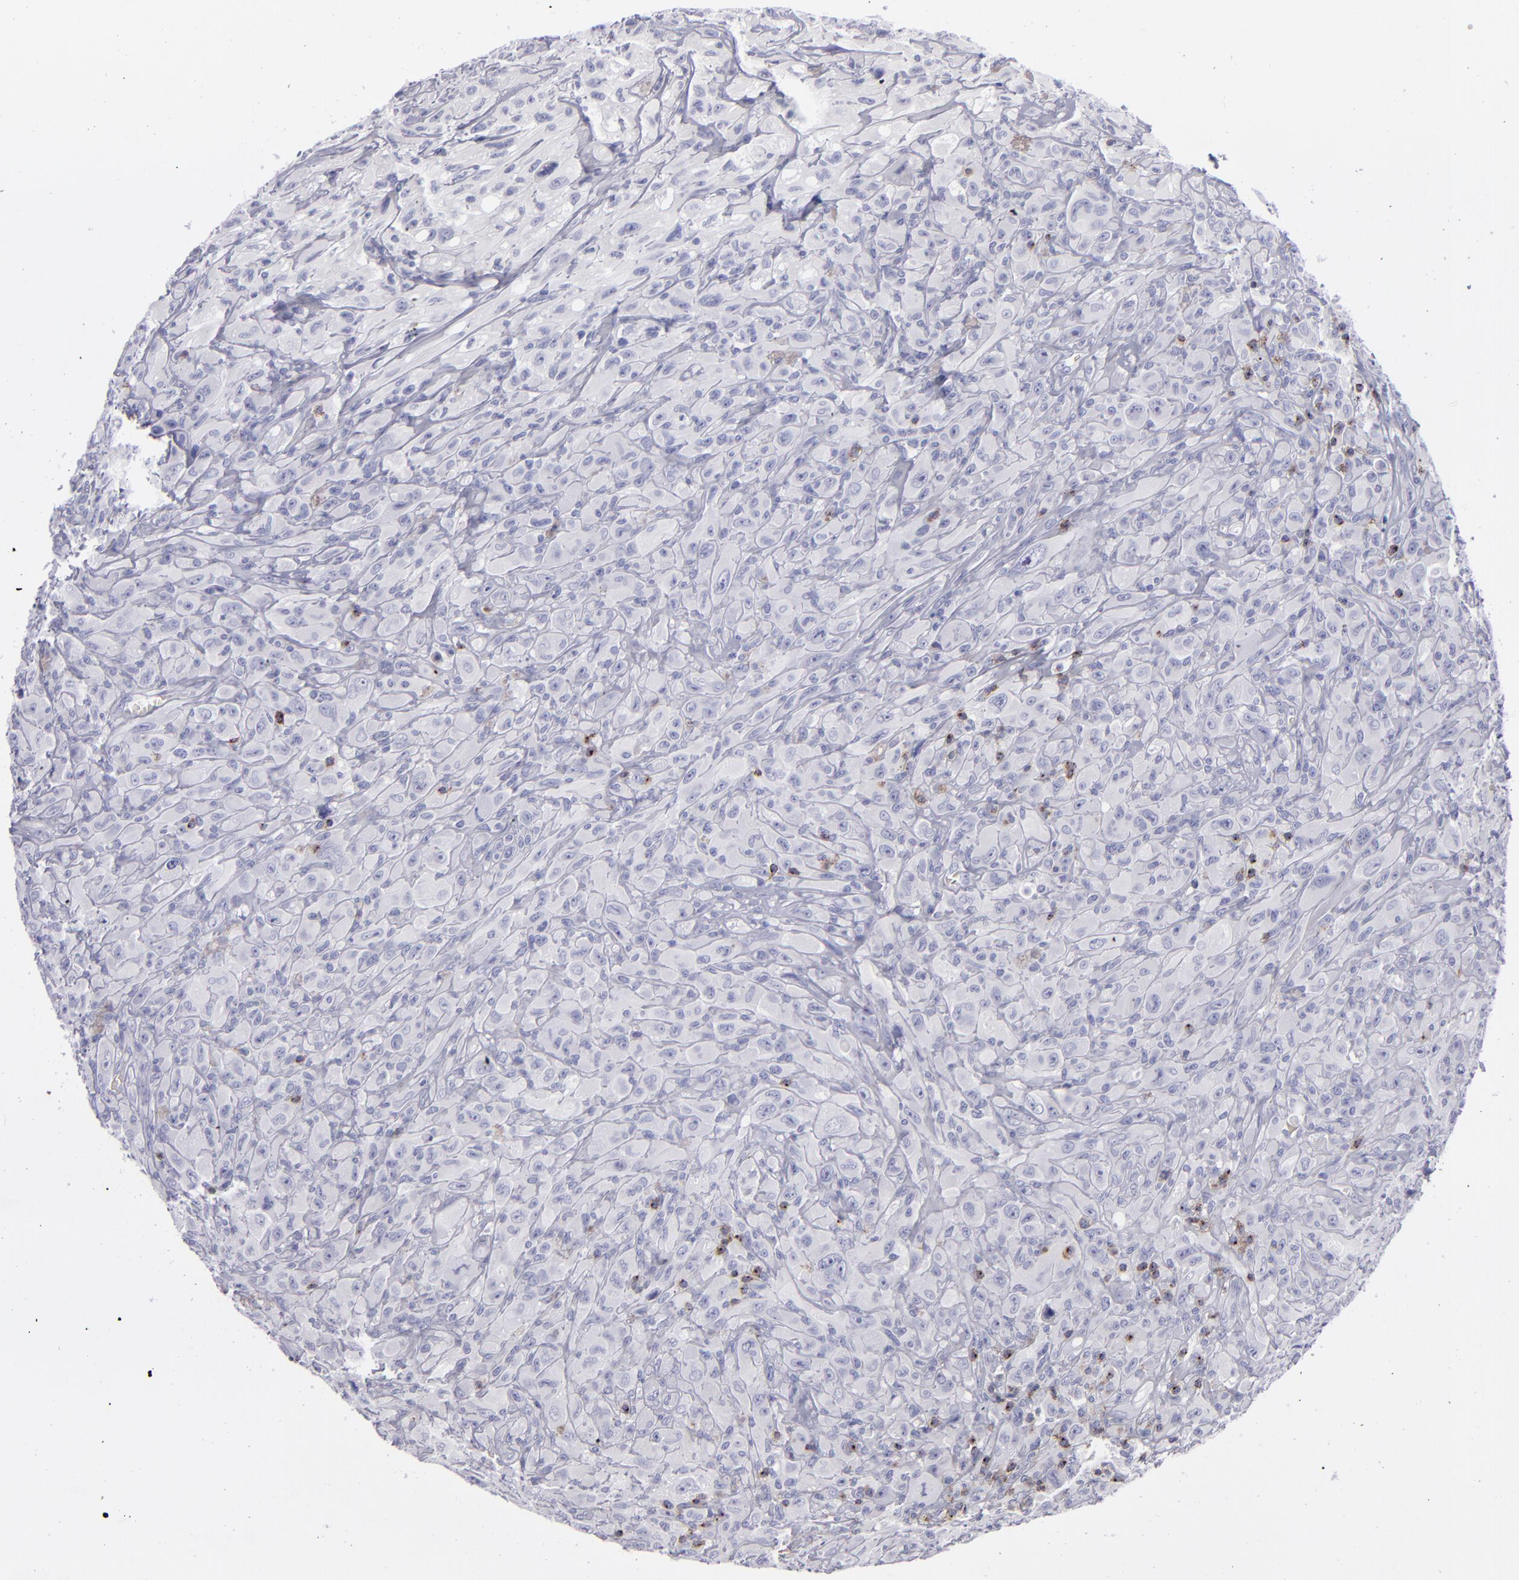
{"staining": {"intensity": "negative", "quantity": "none", "location": "none"}, "tissue": "glioma", "cell_type": "Tumor cells", "image_type": "cancer", "snomed": [{"axis": "morphology", "description": "Glioma, malignant, High grade"}, {"axis": "topography", "description": "Brain"}], "caption": "High power microscopy image of an immunohistochemistry photomicrograph of high-grade glioma (malignant), revealing no significant staining in tumor cells.", "gene": "CD2", "patient": {"sex": "male", "age": 48}}